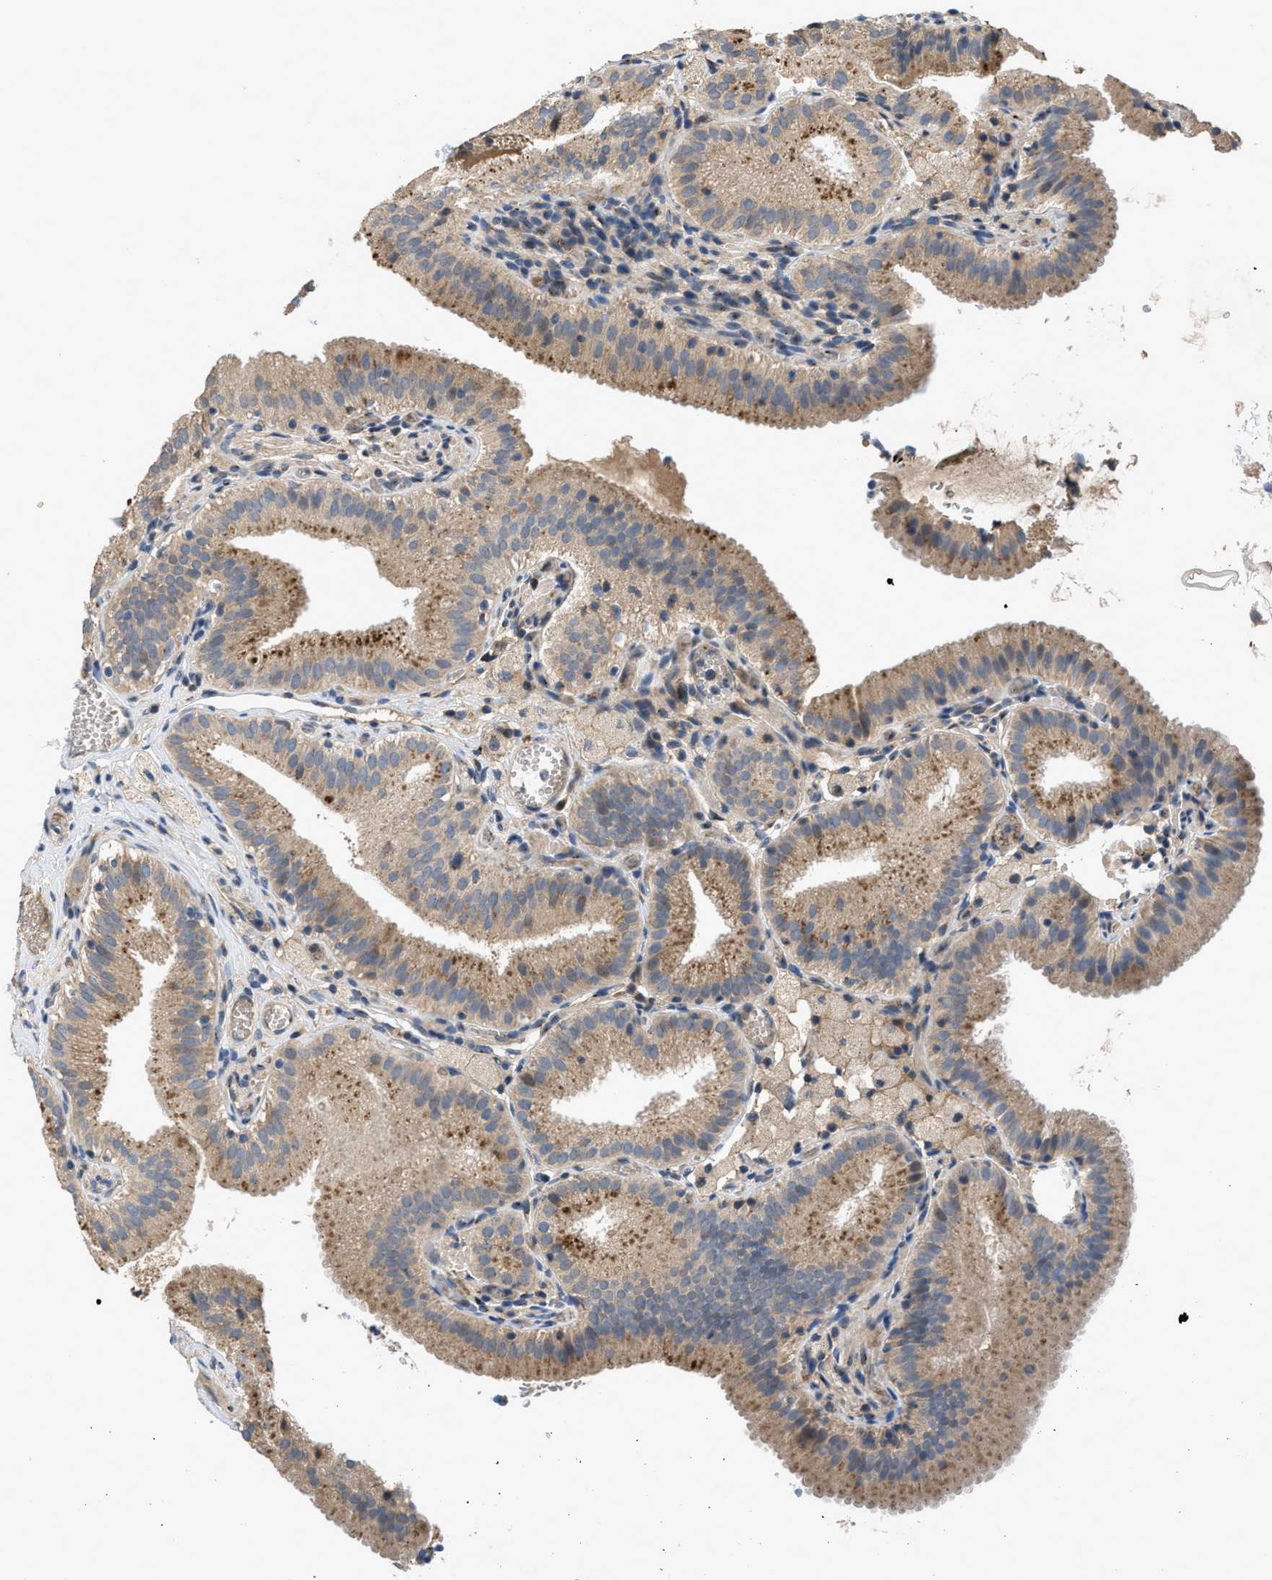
{"staining": {"intensity": "moderate", "quantity": ">75%", "location": "cytoplasmic/membranous"}, "tissue": "gallbladder", "cell_type": "Glandular cells", "image_type": "normal", "snomed": [{"axis": "morphology", "description": "Normal tissue, NOS"}, {"axis": "topography", "description": "Gallbladder"}], "caption": "The immunohistochemical stain highlights moderate cytoplasmic/membranous expression in glandular cells of unremarkable gallbladder.", "gene": "SIK2", "patient": {"sex": "male", "age": 54}}